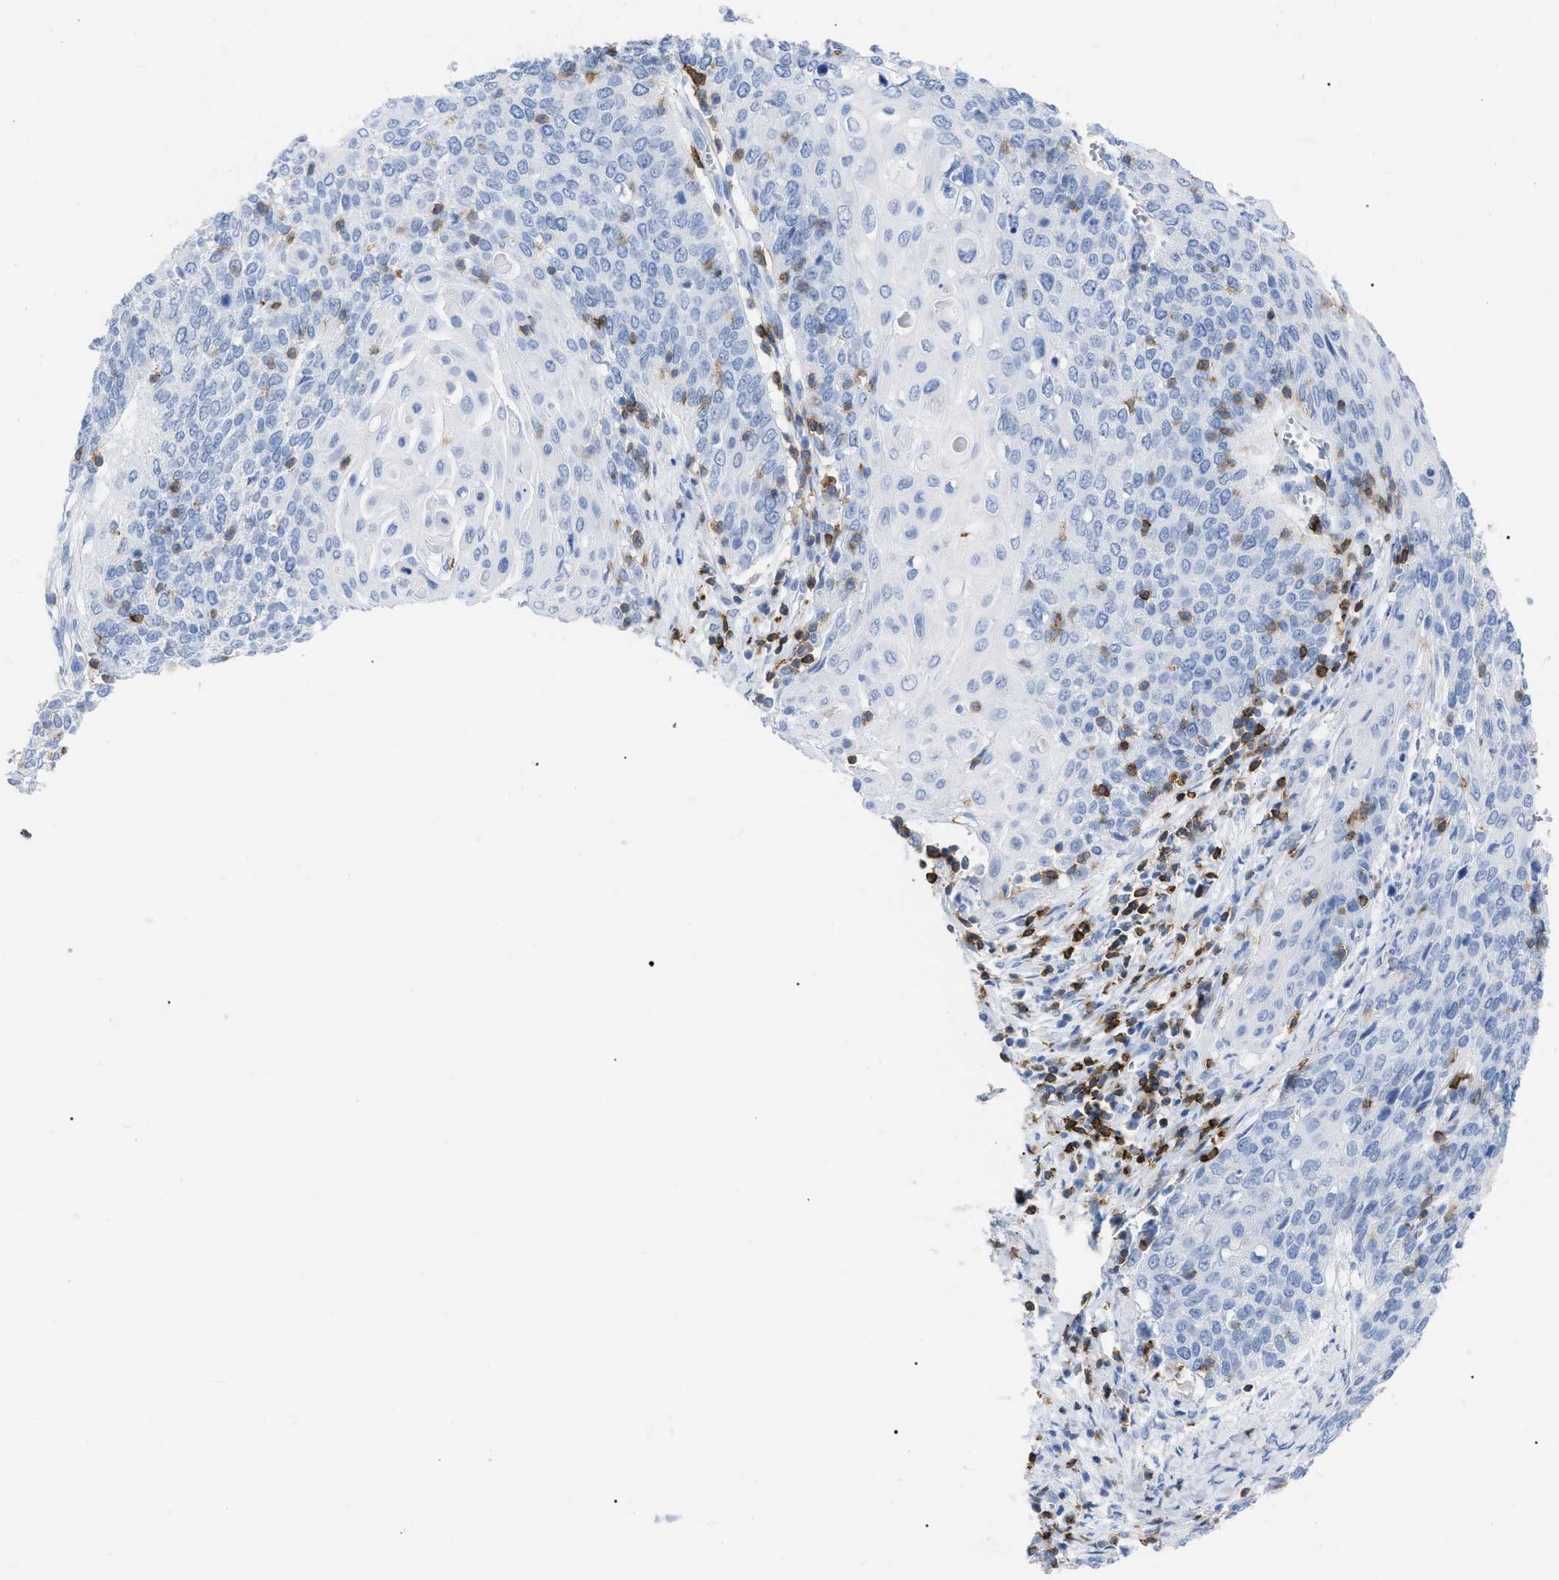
{"staining": {"intensity": "negative", "quantity": "none", "location": "none"}, "tissue": "cervical cancer", "cell_type": "Tumor cells", "image_type": "cancer", "snomed": [{"axis": "morphology", "description": "Squamous cell carcinoma, NOS"}, {"axis": "topography", "description": "Cervix"}], "caption": "There is no significant positivity in tumor cells of cervical cancer (squamous cell carcinoma).", "gene": "CD5", "patient": {"sex": "female", "age": 39}}